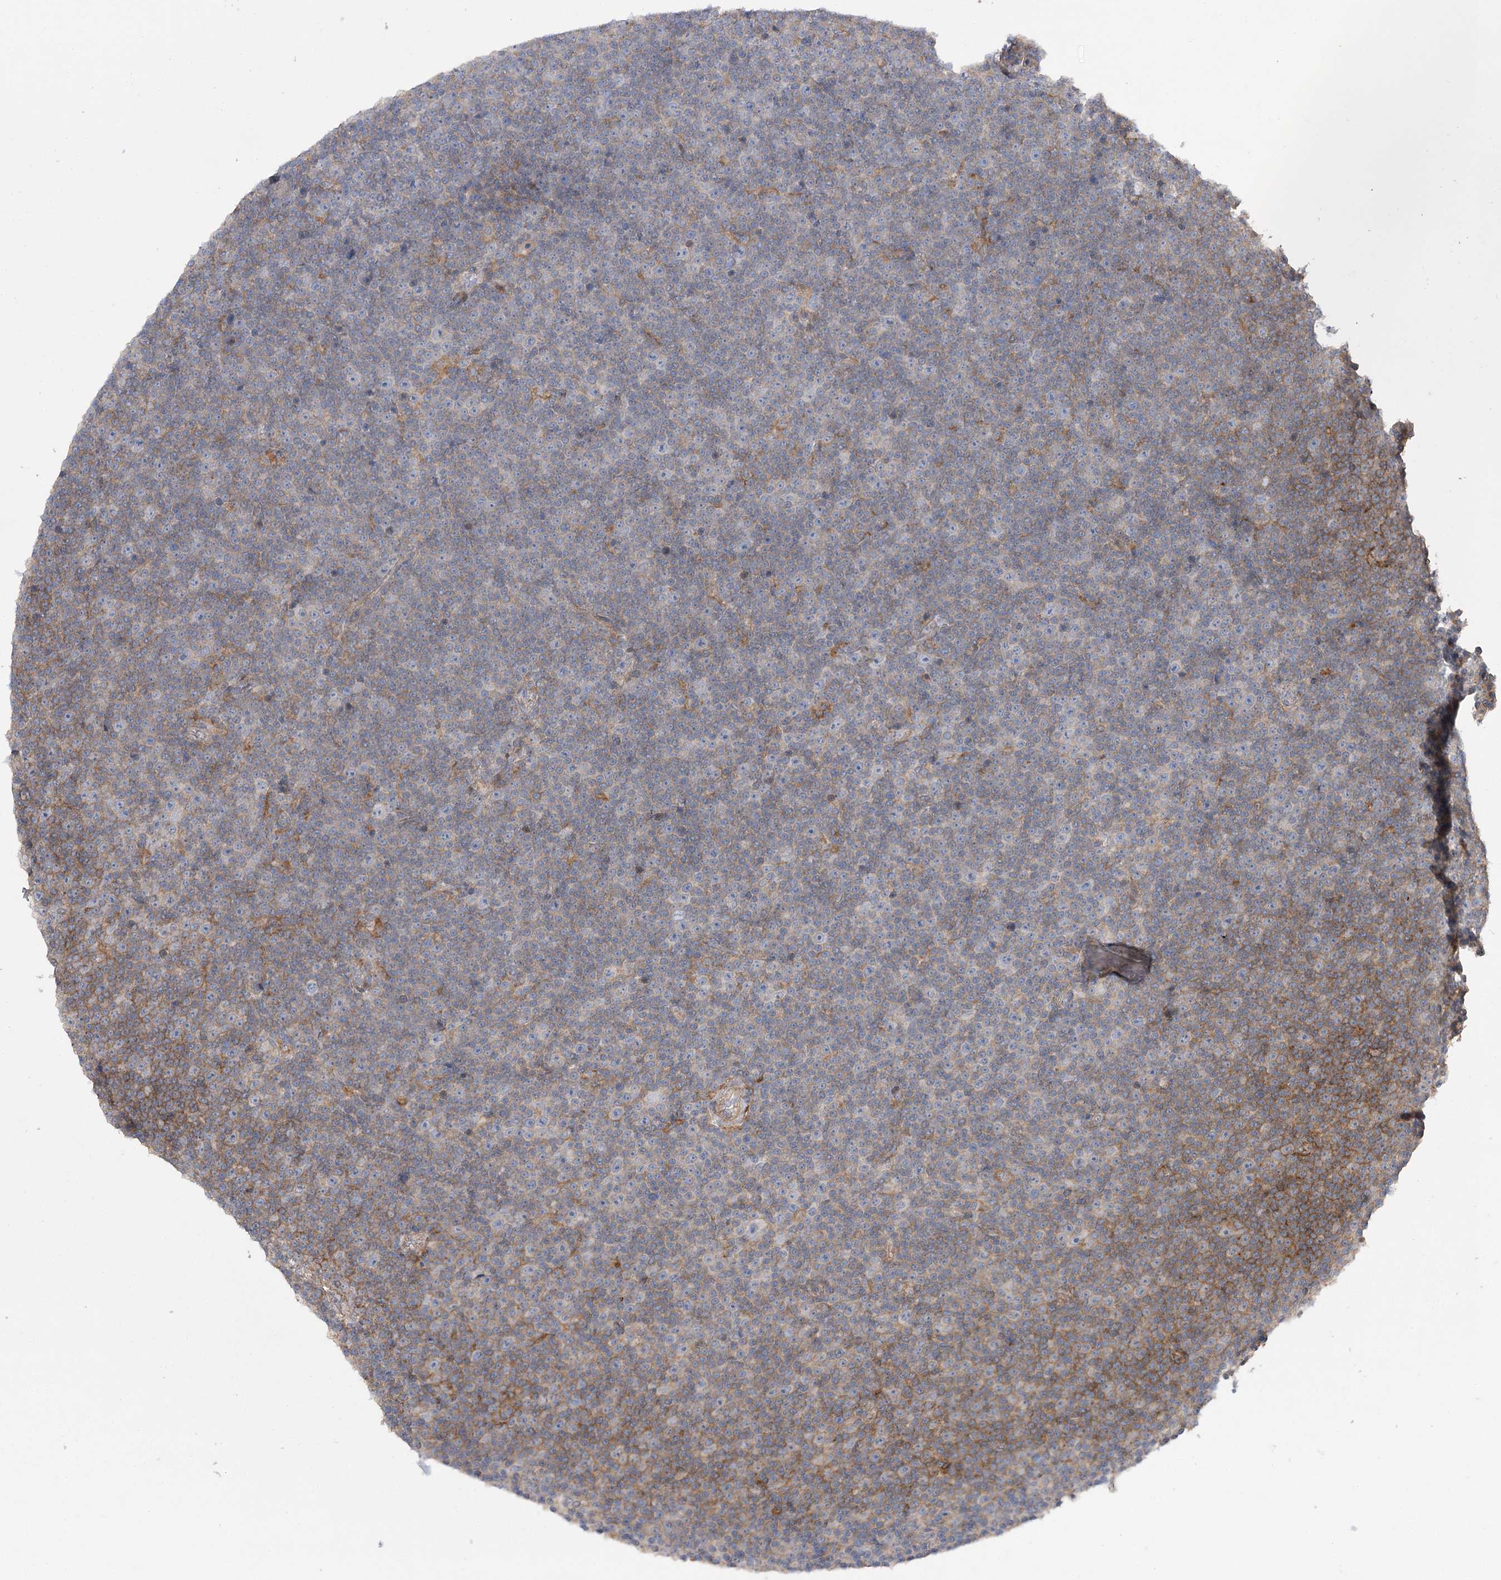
{"staining": {"intensity": "negative", "quantity": "none", "location": "none"}, "tissue": "lymphoma", "cell_type": "Tumor cells", "image_type": "cancer", "snomed": [{"axis": "morphology", "description": "Malignant lymphoma, non-Hodgkin's type, Low grade"}, {"axis": "topography", "description": "Lymph node"}], "caption": "High magnification brightfield microscopy of low-grade malignant lymphoma, non-Hodgkin's type stained with DAB (3,3'-diaminobenzidine) (brown) and counterstained with hematoxylin (blue): tumor cells show no significant staining.", "gene": "OBSL1", "patient": {"sex": "female", "age": 67}}